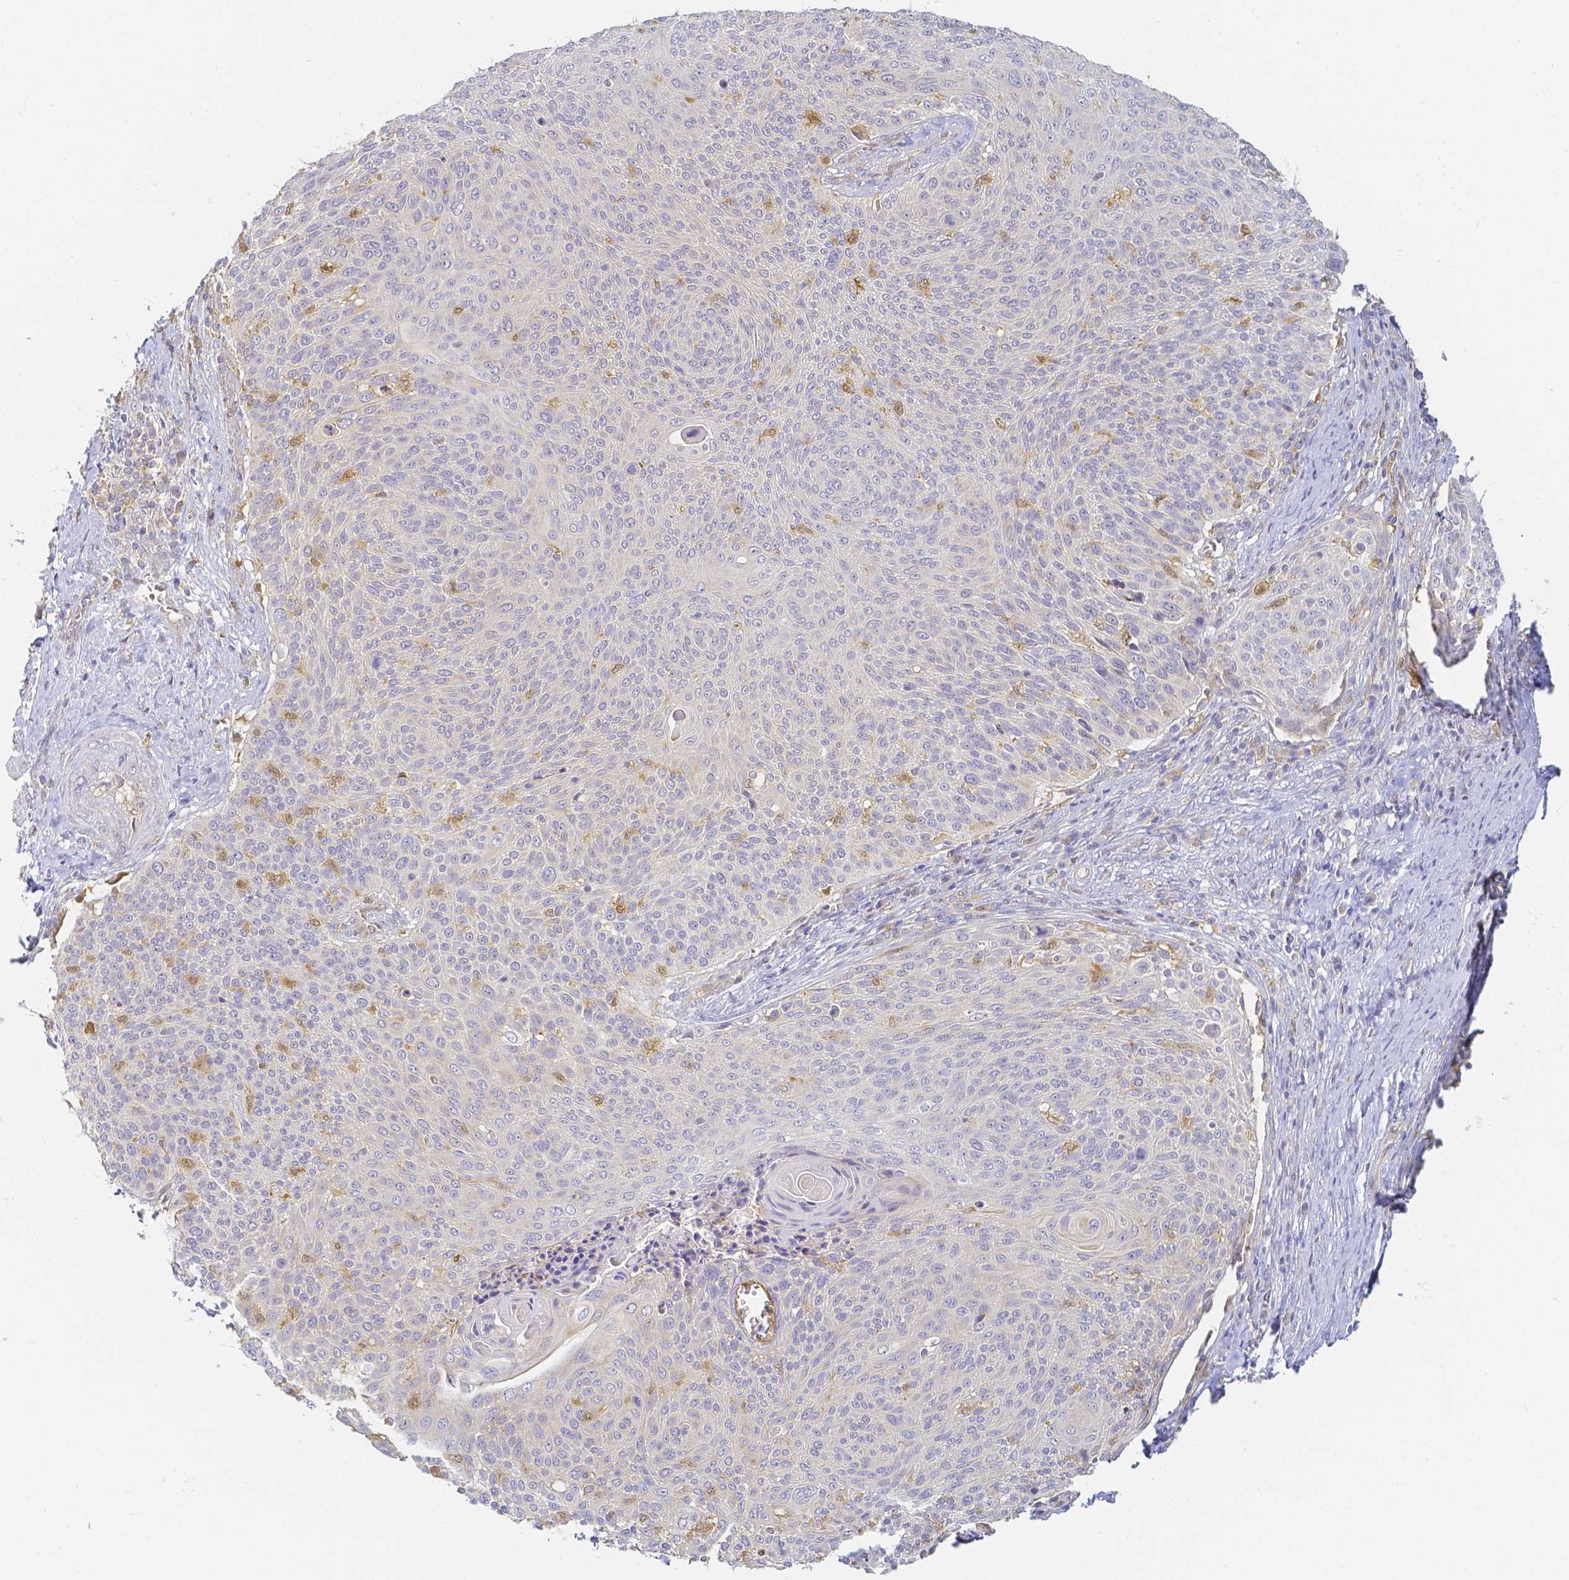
{"staining": {"intensity": "negative", "quantity": "none", "location": "none"}, "tissue": "cervical cancer", "cell_type": "Tumor cells", "image_type": "cancer", "snomed": [{"axis": "morphology", "description": "Squamous cell carcinoma, NOS"}, {"axis": "topography", "description": "Cervix"}], "caption": "IHC photomicrograph of neoplastic tissue: squamous cell carcinoma (cervical) stained with DAB (3,3'-diaminobenzidine) reveals no significant protein staining in tumor cells. Brightfield microscopy of IHC stained with DAB (brown) and hematoxylin (blue), captured at high magnification.", "gene": "KCNH1", "patient": {"sex": "female", "age": 31}}